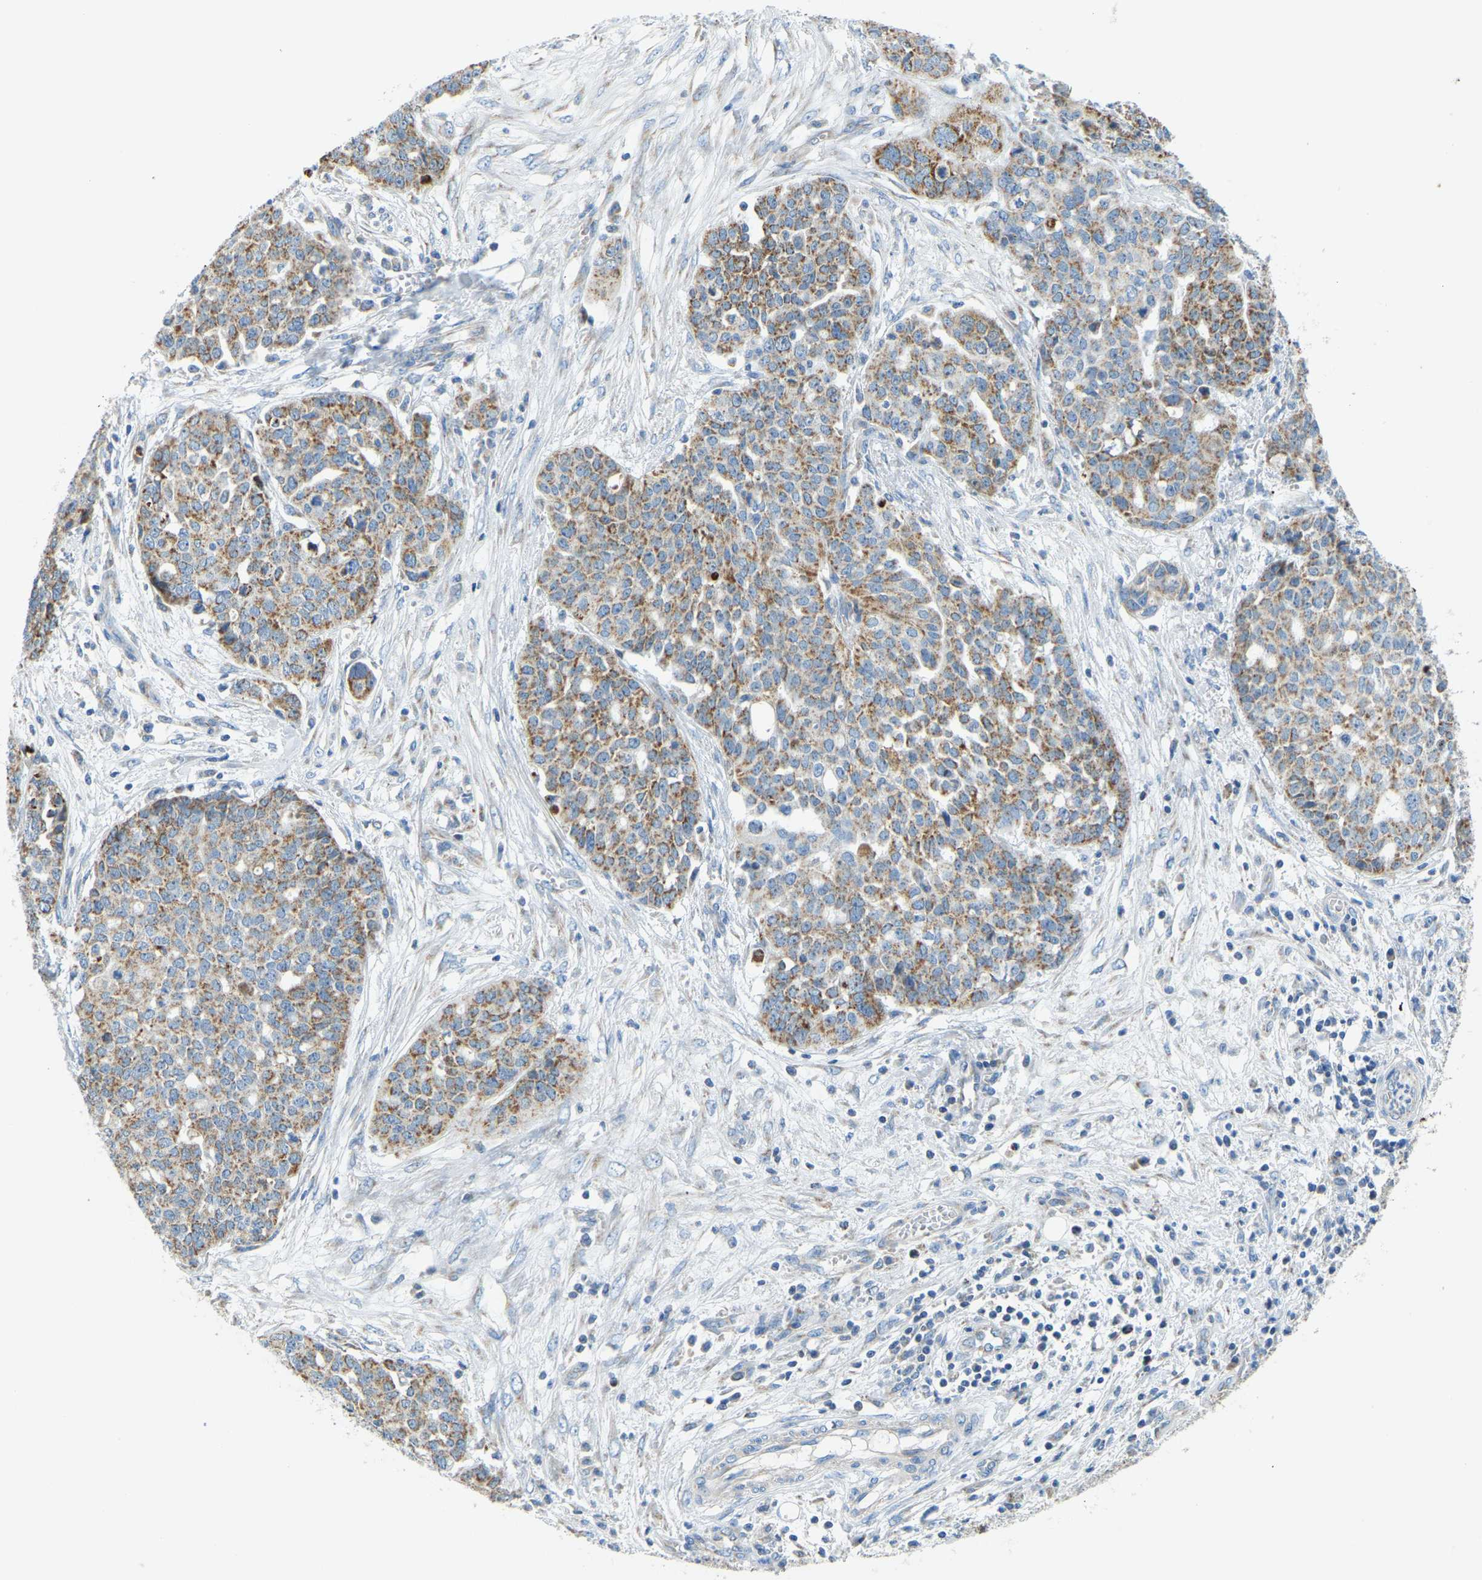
{"staining": {"intensity": "moderate", "quantity": ">75%", "location": "cytoplasmic/membranous"}, "tissue": "ovarian cancer", "cell_type": "Tumor cells", "image_type": "cancer", "snomed": [{"axis": "morphology", "description": "Cystadenocarcinoma, serous, NOS"}, {"axis": "topography", "description": "Soft tissue"}, {"axis": "topography", "description": "Ovary"}], "caption": "Human ovarian serous cystadenocarcinoma stained with a protein marker reveals moderate staining in tumor cells.", "gene": "GDA", "patient": {"sex": "female", "age": 57}}